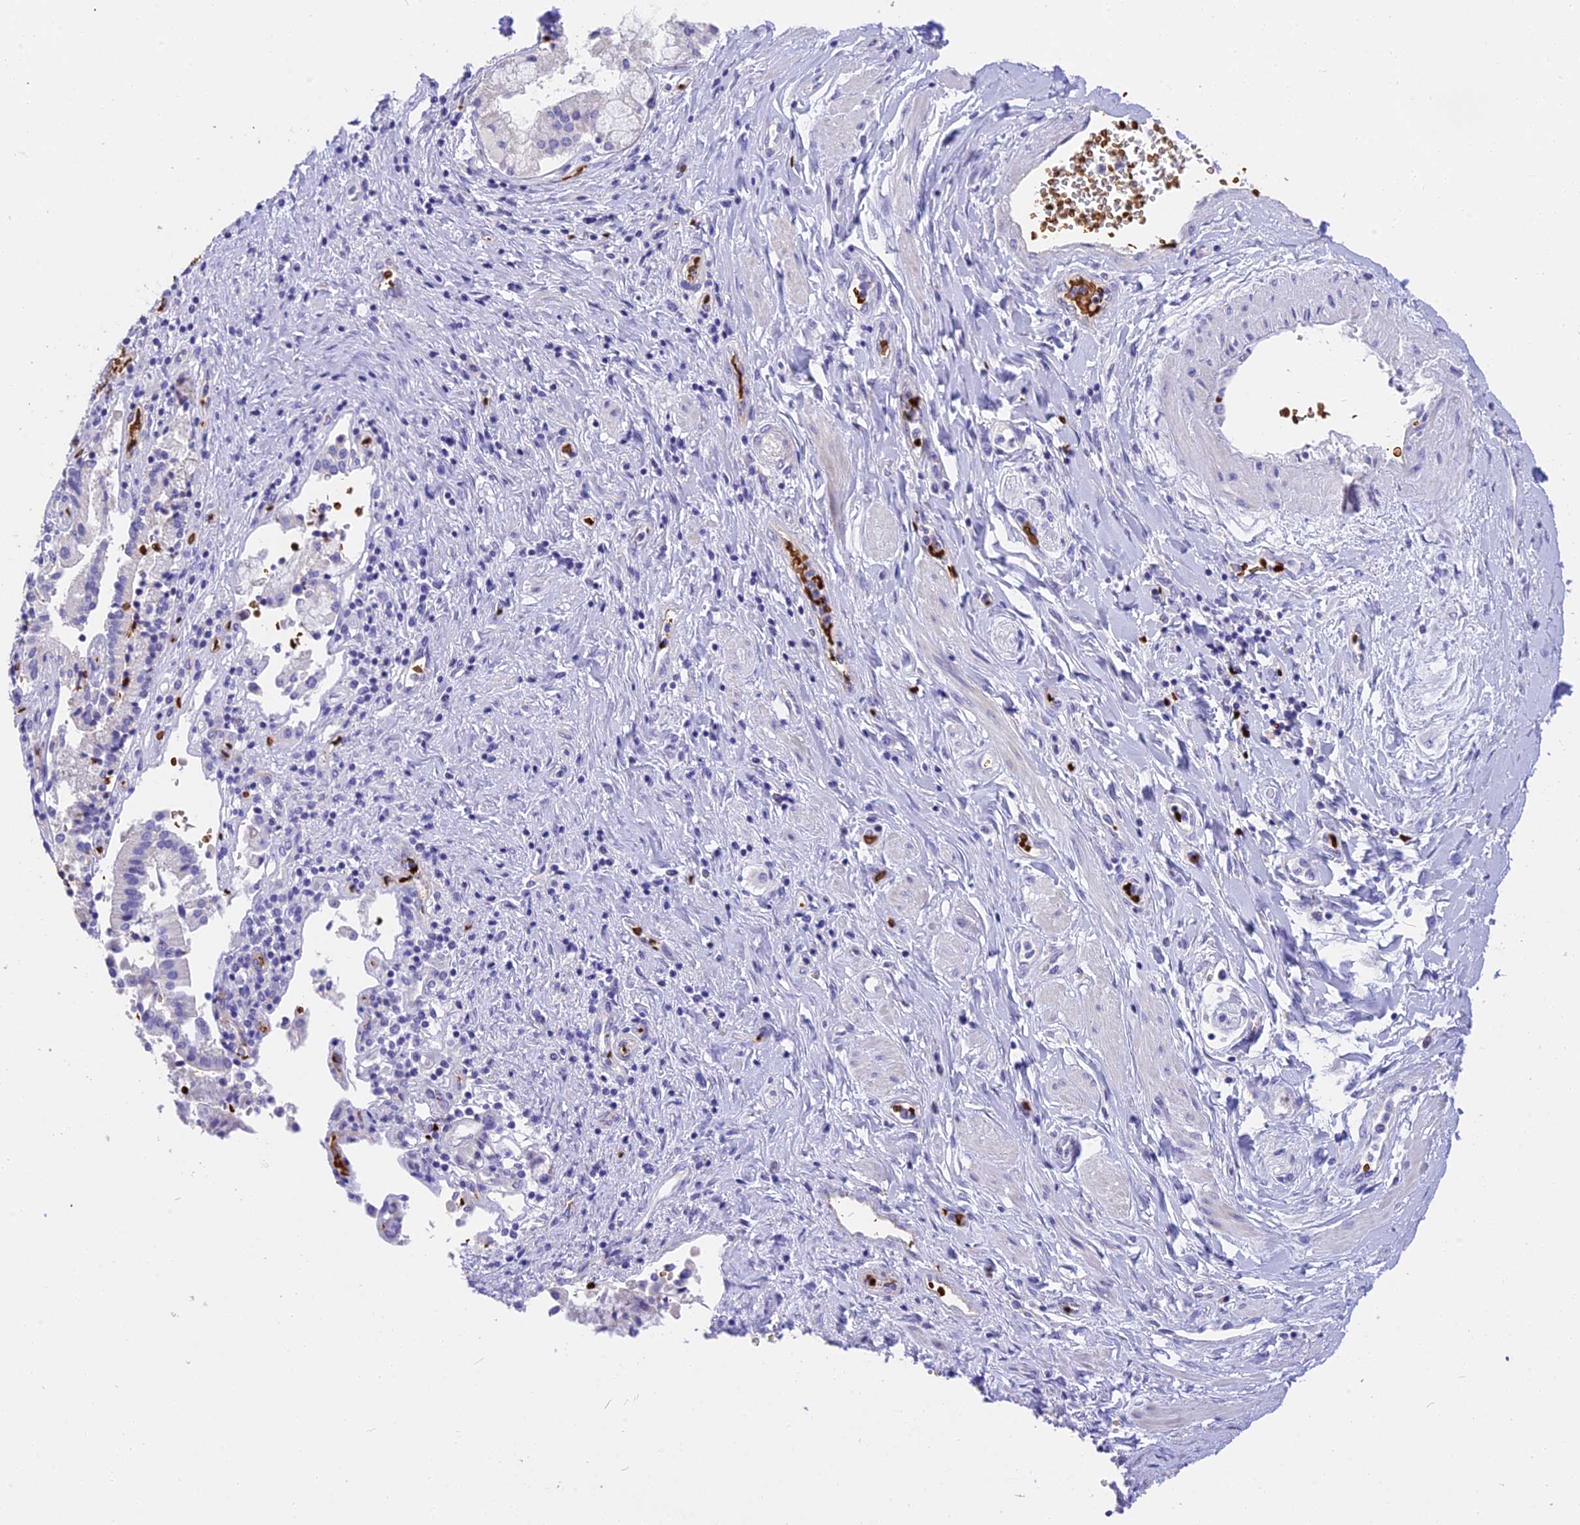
{"staining": {"intensity": "negative", "quantity": "none", "location": "none"}, "tissue": "pancreatic cancer", "cell_type": "Tumor cells", "image_type": "cancer", "snomed": [{"axis": "morphology", "description": "Adenocarcinoma, NOS"}, {"axis": "topography", "description": "Pancreas"}], "caption": "Protein analysis of pancreatic cancer demonstrates no significant staining in tumor cells. (Brightfield microscopy of DAB immunohistochemistry (IHC) at high magnification).", "gene": "TNNC2", "patient": {"sex": "male", "age": 46}}